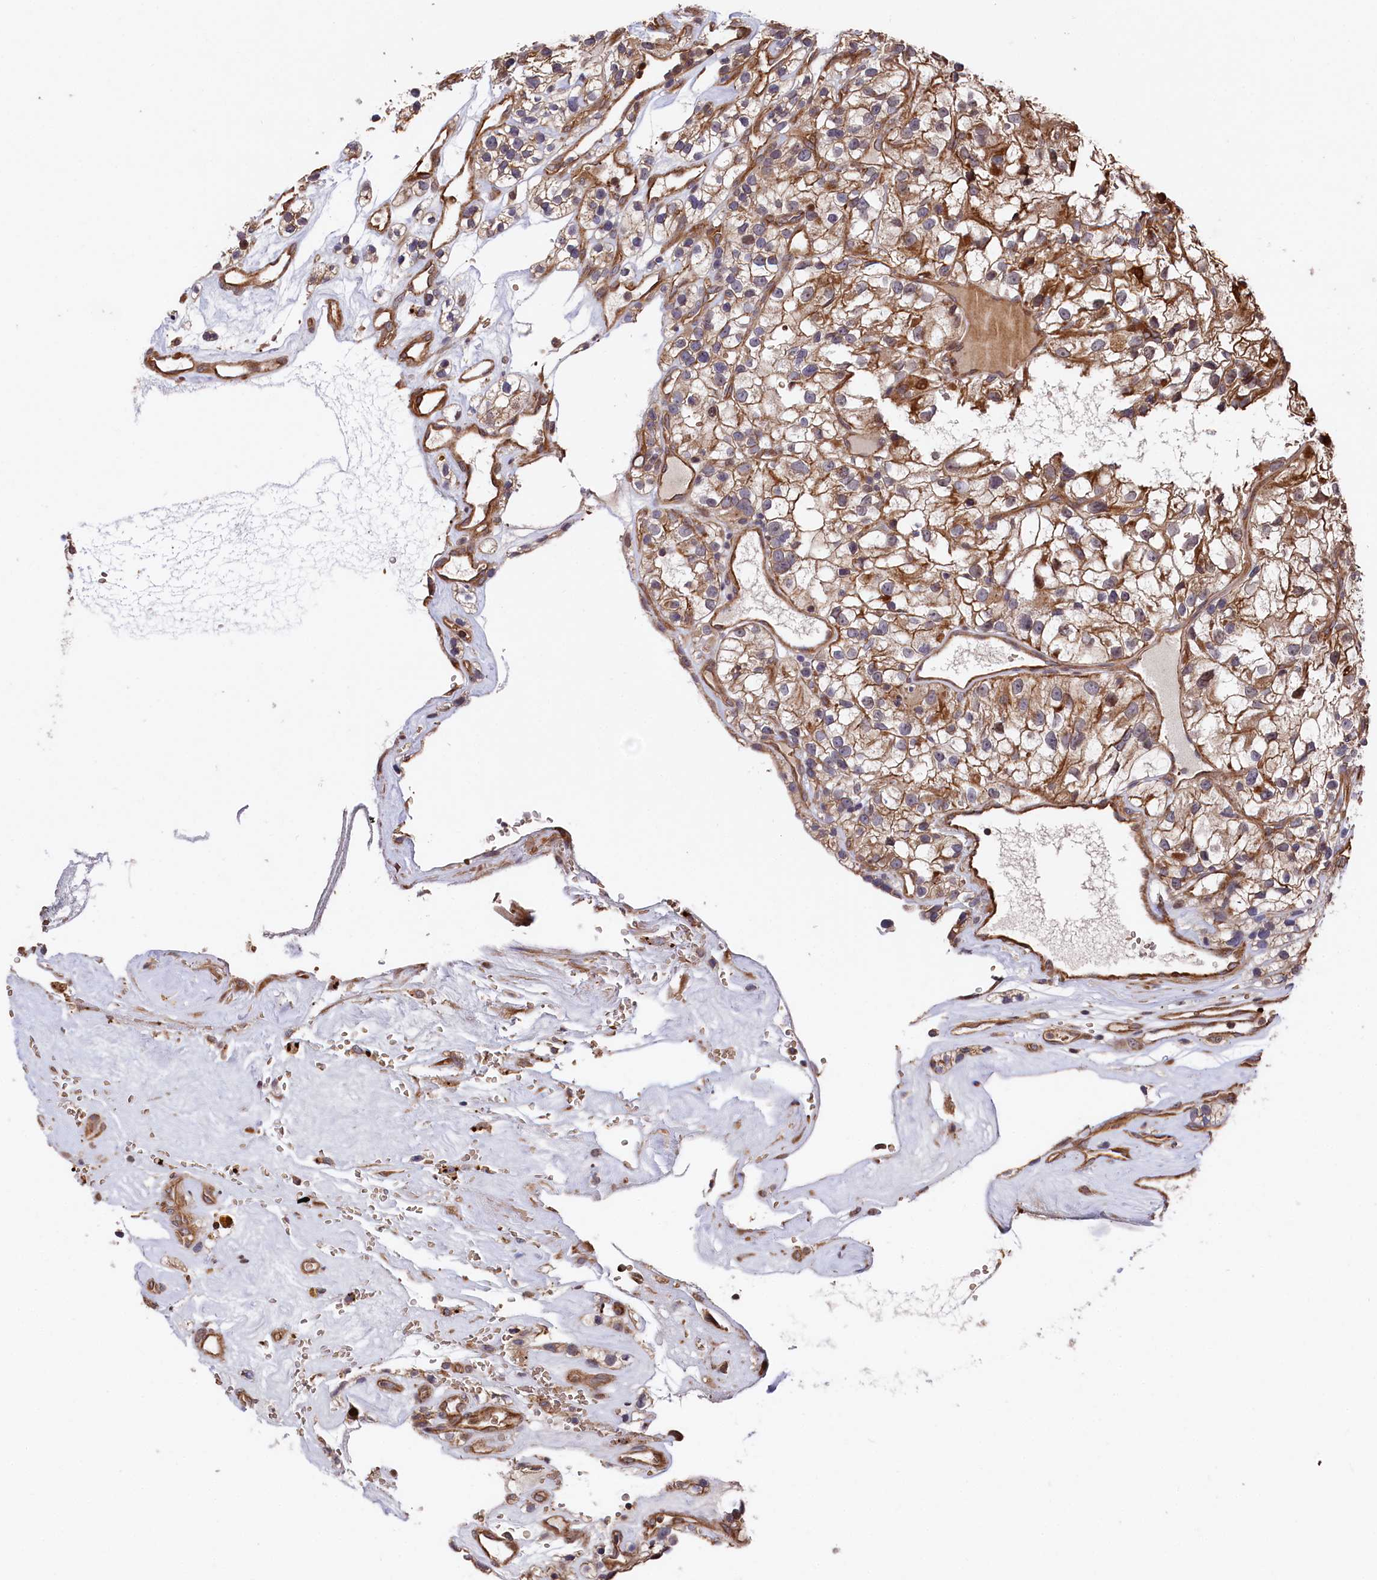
{"staining": {"intensity": "moderate", "quantity": ">75%", "location": "cytoplasmic/membranous"}, "tissue": "renal cancer", "cell_type": "Tumor cells", "image_type": "cancer", "snomed": [{"axis": "morphology", "description": "Adenocarcinoma, NOS"}, {"axis": "topography", "description": "Kidney"}], "caption": "An IHC photomicrograph of neoplastic tissue is shown. Protein staining in brown shows moderate cytoplasmic/membranous positivity in adenocarcinoma (renal) within tumor cells. (Brightfield microscopy of DAB IHC at high magnification).", "gene": "TNKS1BP1", "patient": {"sex": "female", "age": 57}}